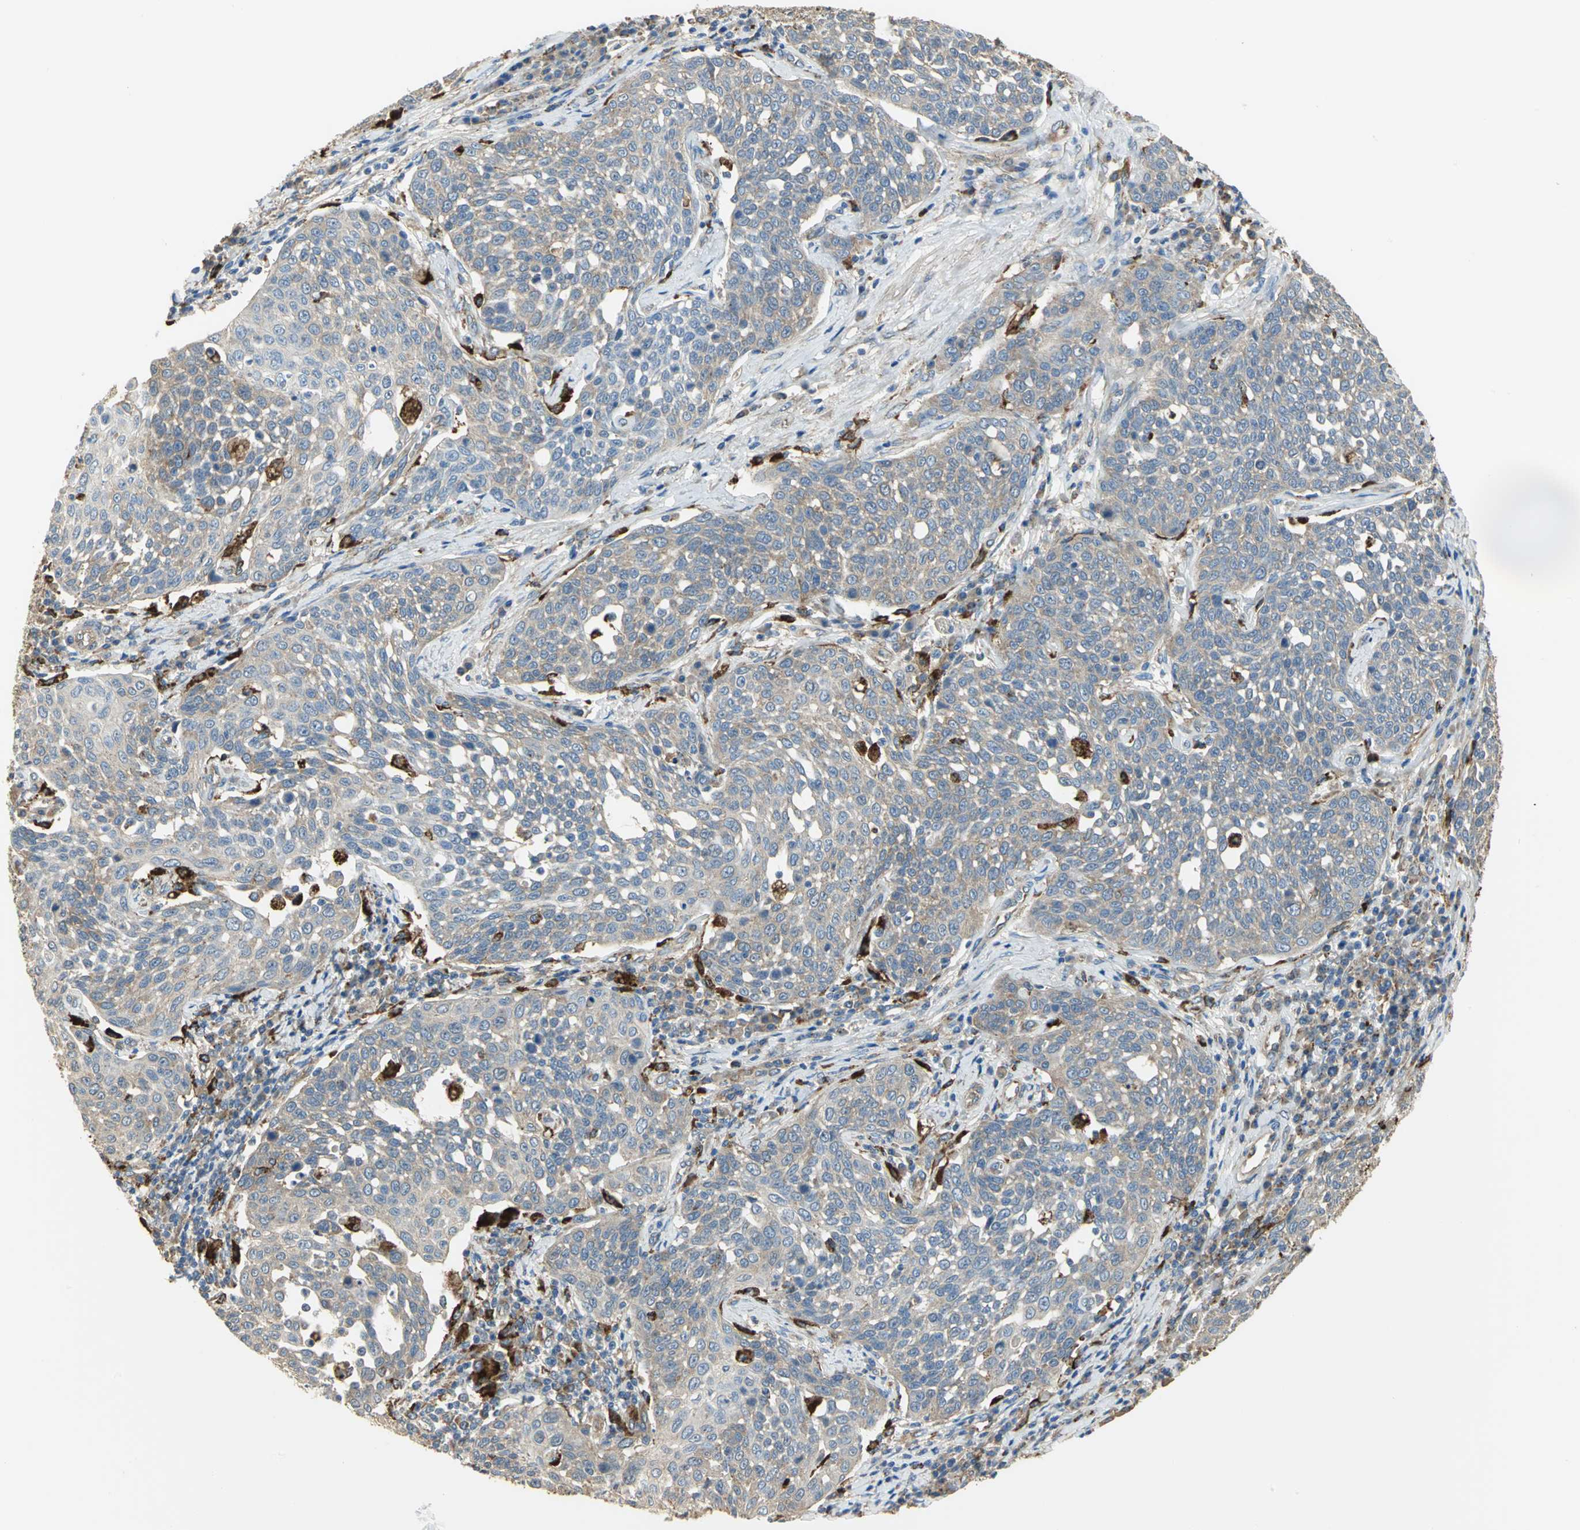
{"staining": {"intensity": "negative", "quantity": "none", "location": "none"}, "tissue": "cervical cancer", "cell_type": "Tumor cells", "image_type": "cancer", "snomed": [{"axis": "morphology", "description": "Squamous cell carcinoma, NOS"}, {"axis": "topography", "description": "Cervix"}], "caption": "Squamous cell carcinoma (cervical) was stained to show a protein in brown. There is no significant expression in tumor cells.", "gene": "DIAPH2", "patient": {"sex": "female", "age": 34}}